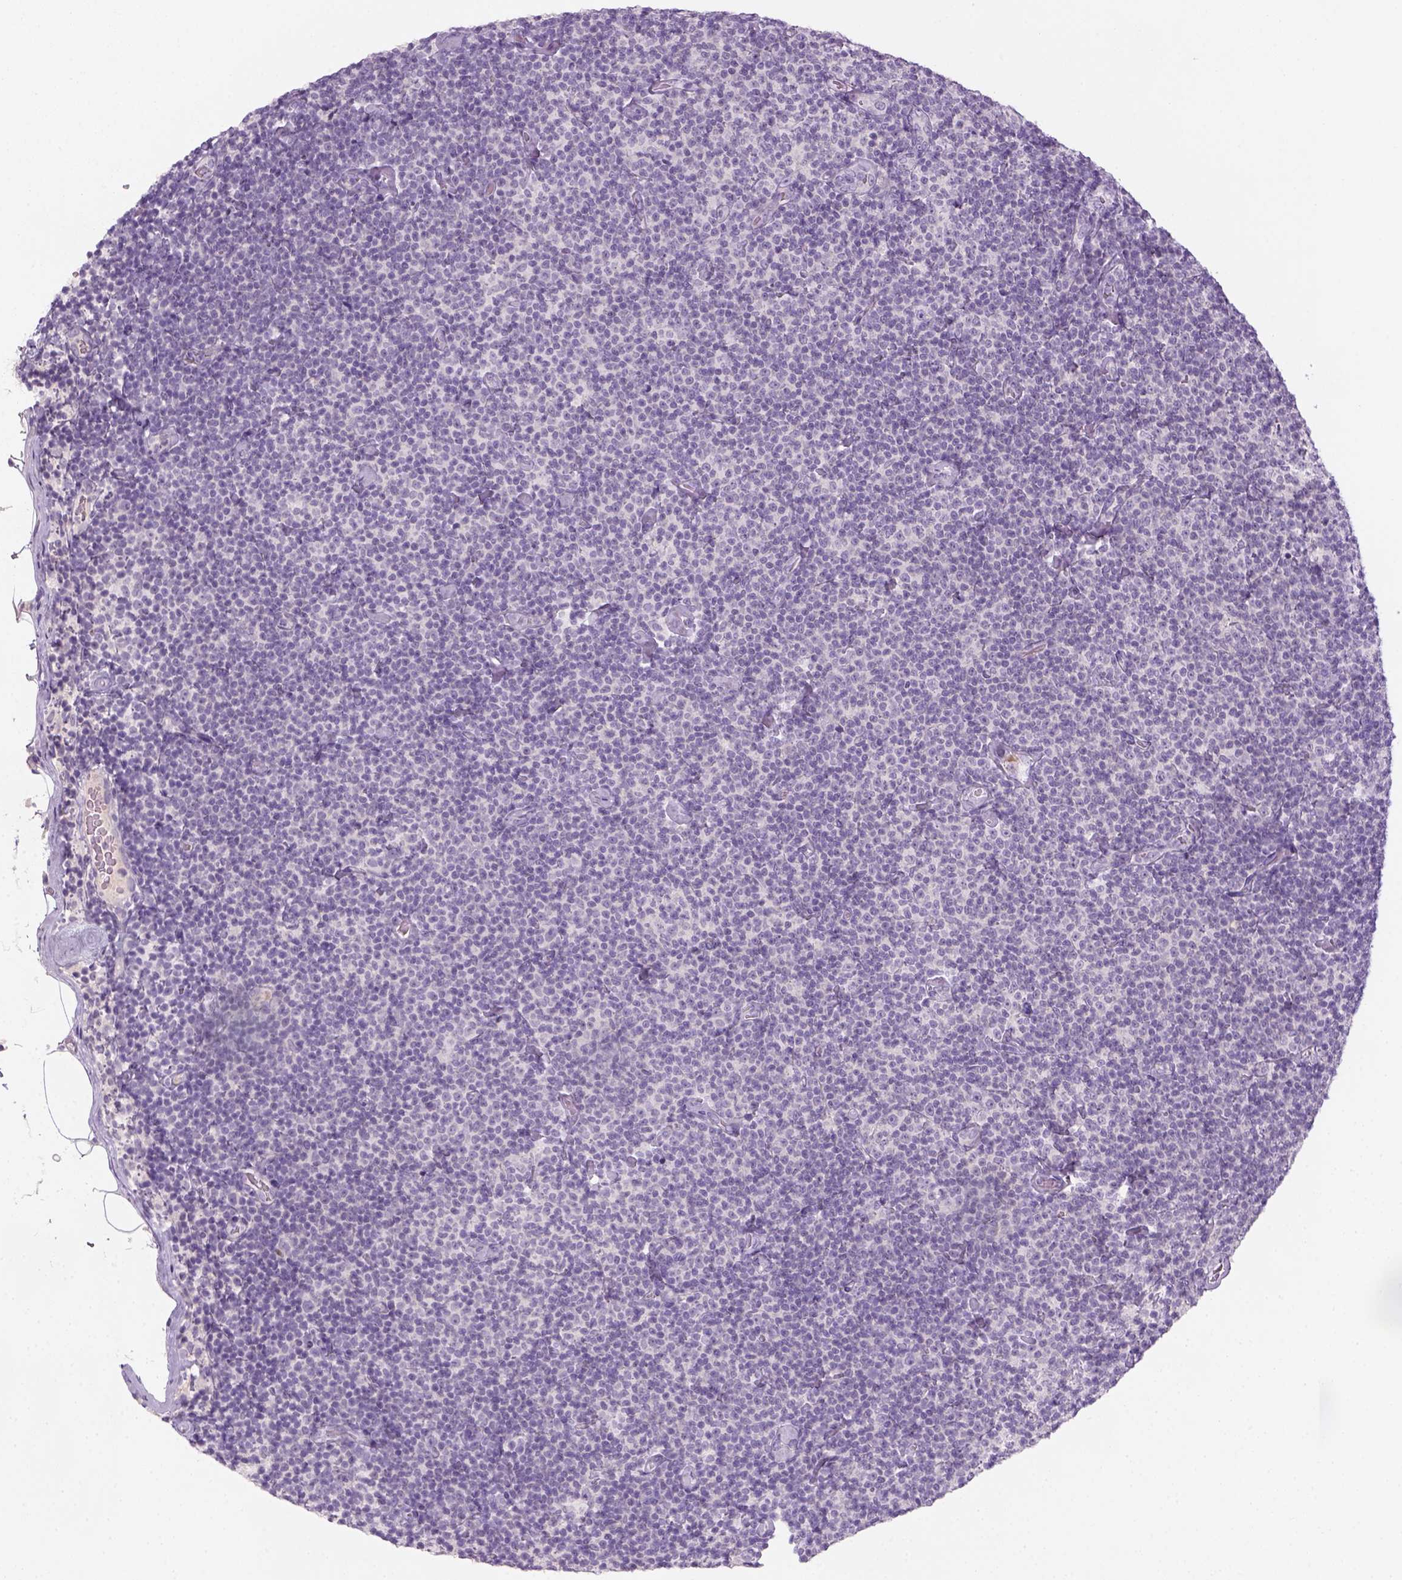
{"staining": {"intensity": "negative", "quantity": "none", "location": "none"}, "tissue": "lymphoma", "cell_type": "Tumor cells", "image_type": "cancer", "snomed": [{"axis": "morphology", "description": "Malignant lymphoma, non-Hodgkin's type, Low grade"}, {"axis": "topography", "description": "Lymph node"}], "caption": "Immunohistochemical staining of lymphoma exhibits no significant expression in tumor cells.", "gene": "GFI1B", "patient": {"sex": "male", "age": 81}}